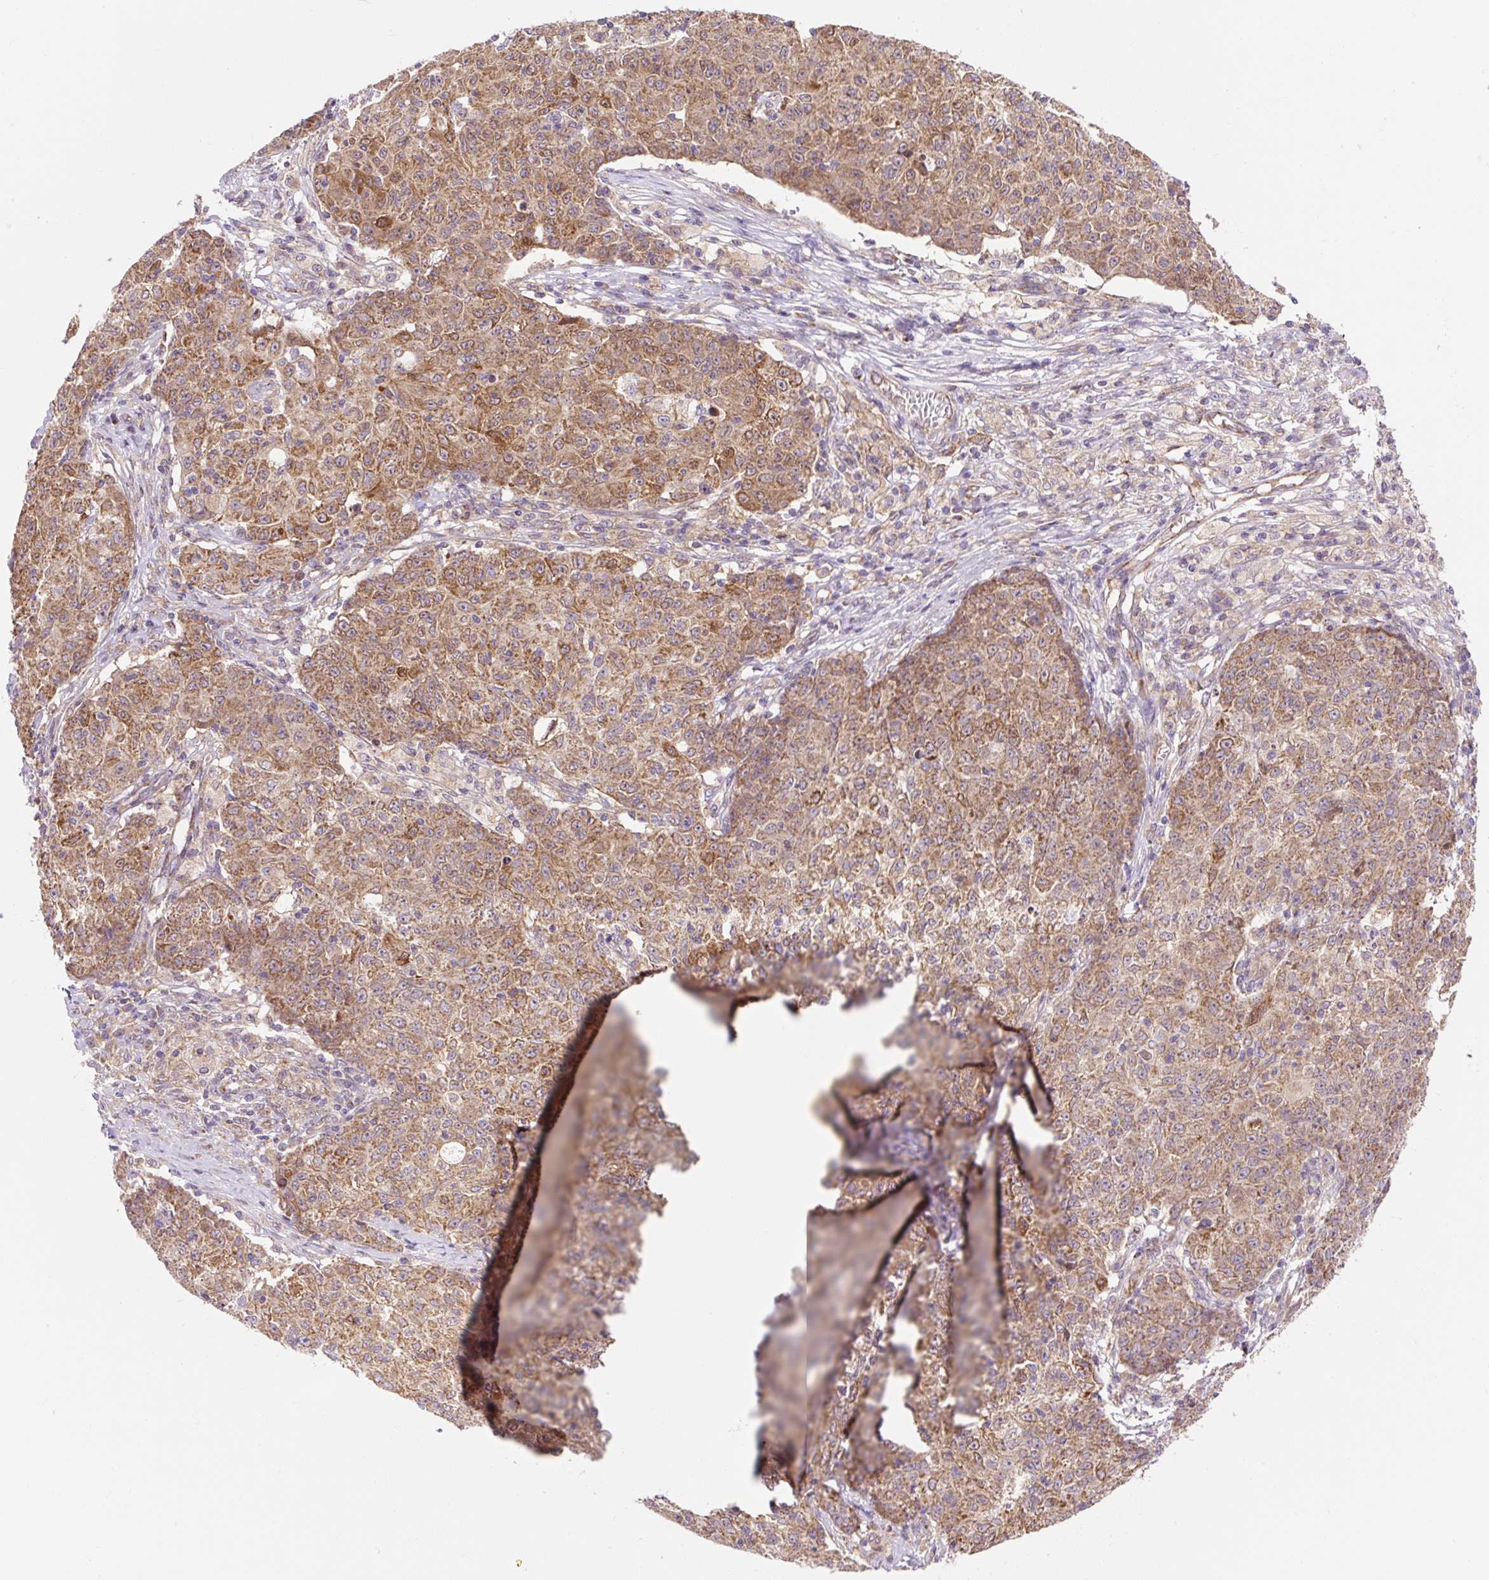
{"staining": {"intensity": "moderate", "quantity": ">75%", "location": "cytoplasmic/membranous"}, "tissue": "ovarian cancer", "cell_type": "Tumor cells", "image_type": "cancer", "snomed": [{"axis": "morphology", "description": "Carcinoma, endometroid"}, {"axis": "topography", "description": "Ovary"}], "caption": "IHC staining of ovarian cancer, which reveals medium levels of moderate cytoplasmic/membranous staining in approximately >75% of tumor cells indicating moderate cytoplasmic/membranous protein staining. The staining was performed using DAB (3,3'-diaminobenzidine) (brown) for protein detection and nuclei were counterstained in hematoxylin (blue).", "gene": "TRIAP1", "patient": {"sex": "female", "age": 42}}